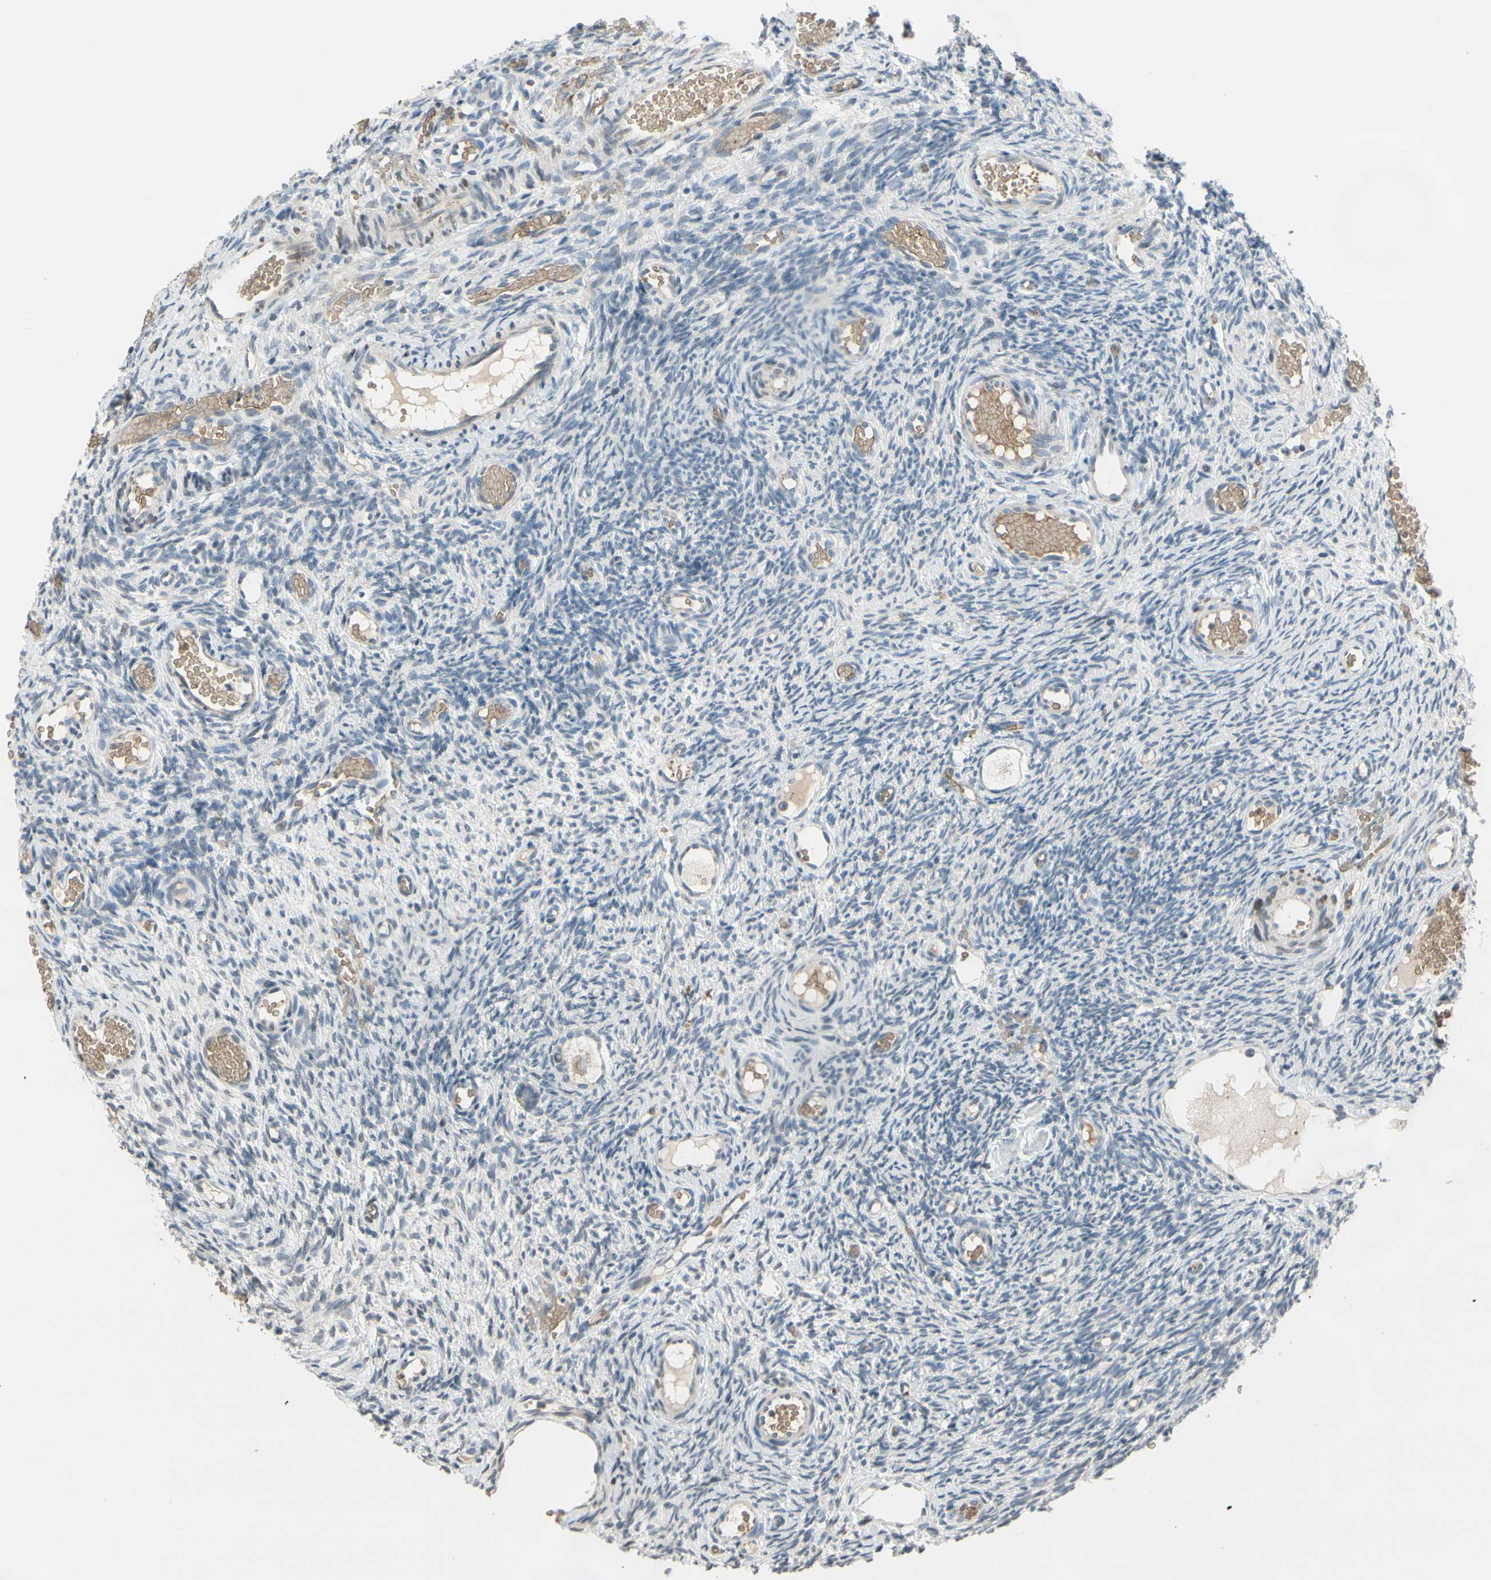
{"staining": {"intensity": "negative", "quantity": "none", "location": "none"}, "tissue": "ovary", "cell_type": "Follicle cells", "image_type": "normal", "snomed": [{"axis": "morphology", "description": "Normal tissue, NOS"}, {"axis": "topography", "description": "Ovary"}], "caption": "The photomicrograph displays no staining of follicle cells in benign ovary. (IHC, brightfield microscopy, high magnification).", "gene": "GYPC", "patient": {"sex": "female", "age": 35}}